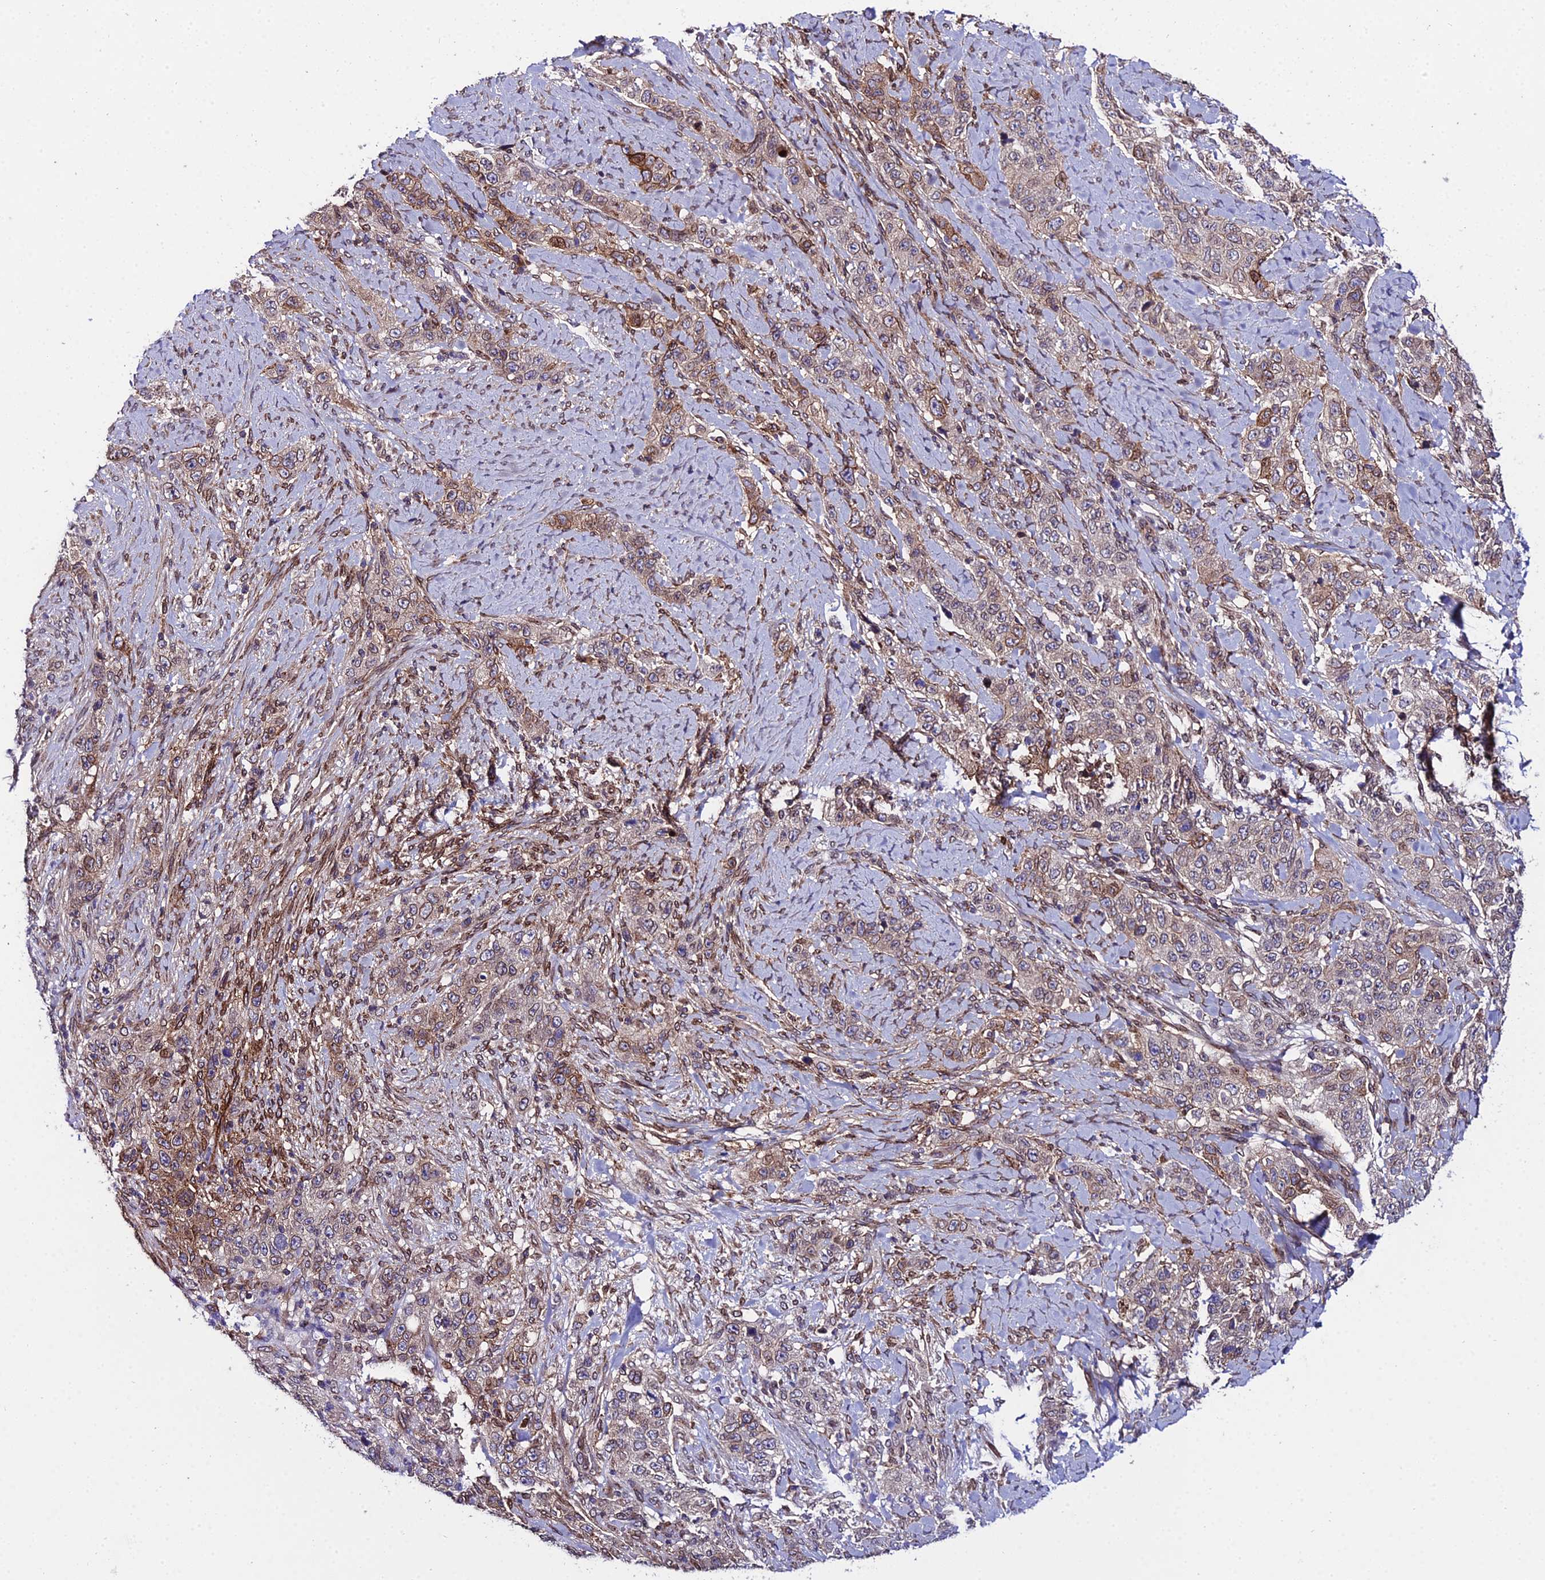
{"staining": {"intensity": "moderate", "quantity": "<25%", "location": "cytoplasmic/membranous,nuclear"}, "tissue": "stomach cancer", "cell_type": "Tumor cells", "image_type": "cancer", "snomed": [{"axis": "morphology", "description": "Adenocarcinoma, NOS"}, {"axis": "topography", "description": "Stomach"}], "caption": "Adenocarcinoma (stomach) tissue exhibits moderate cytoplasmic/membranous and nuclear positivity in about <25% of tumor cells", "gene": "DDX19A", "patient": {"sex": "male", "age": 48}}